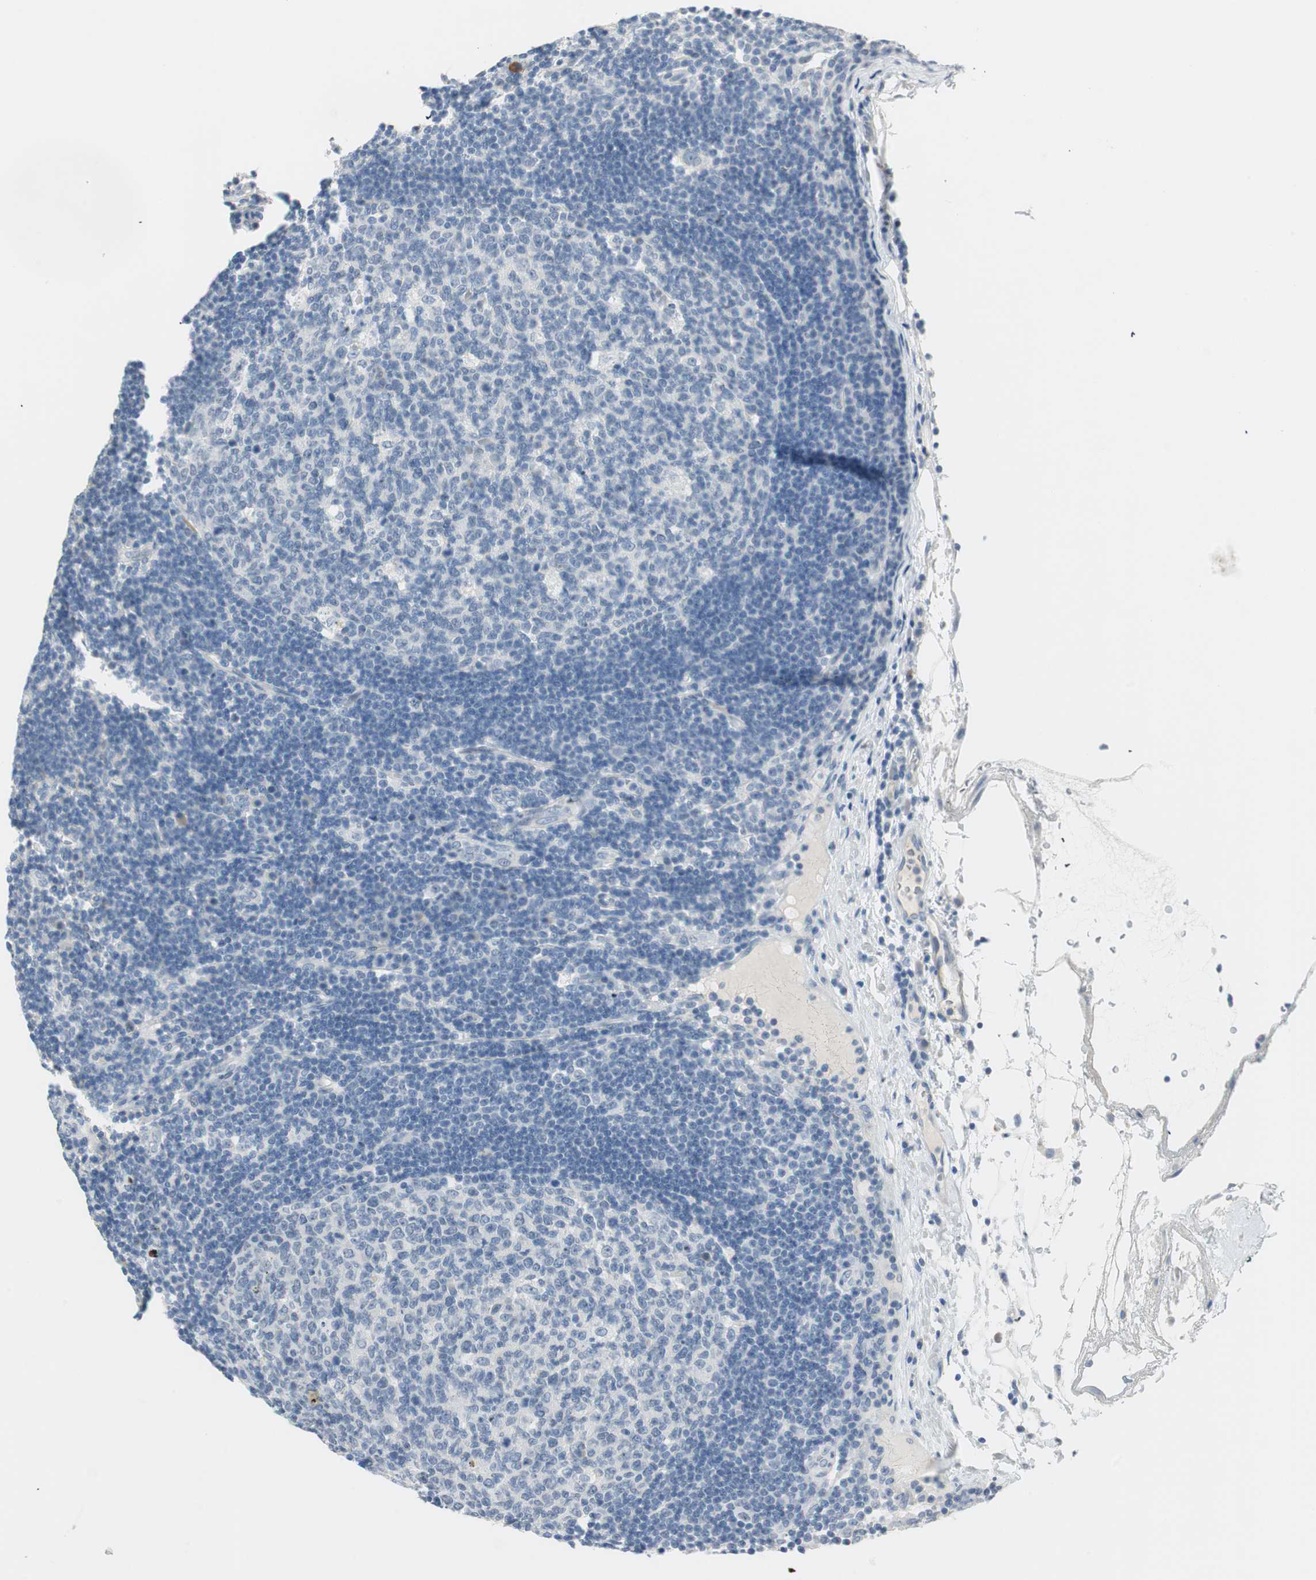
{"staining": {"intensity": "negative", "quantity": "none", "location": "none"}, "tissue": "lymph node", "cell_type": "Germinal center cells", "image_type": "normal", "snomed": [{"axis": "morphology", "description": "Normal tissue, NOS"}, {"axis": "morphology", "description": "Squamous cell carcinoma, metastatic, NOS"}, {"axis": "topography", "description": "Lymph node"}], "caption": "A micrograph of lymph node stained for a protein reveals no brown staining in germinal center cells. The staining is performed using DAB (3,3'-diaminobenzidine) brown chromogen with nuclei counter-stained in using hematoxylin.", "gene": "MLLT10", "patient": {"sex": "female", "age": 53}}